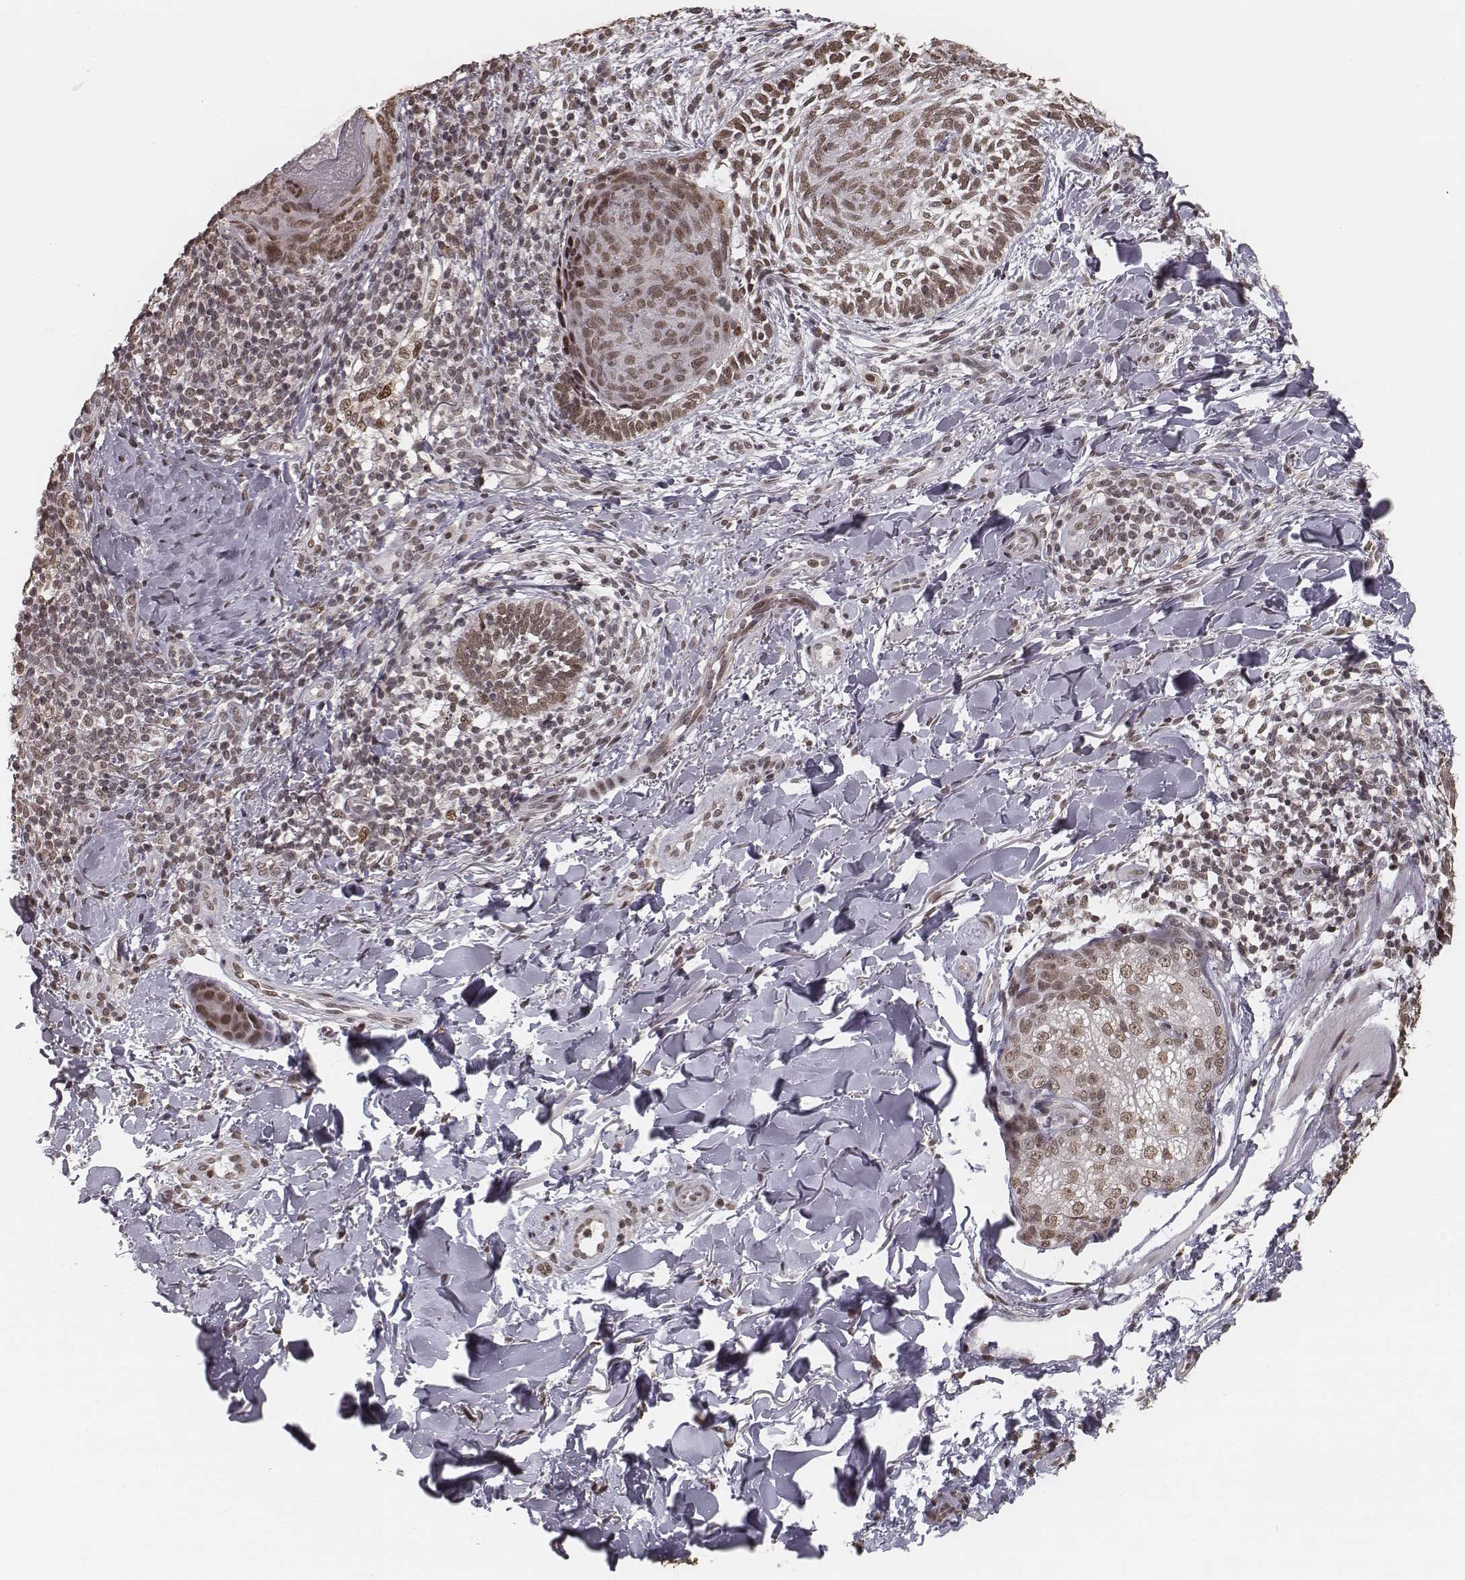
{"staining": {"intensity": "weak", "quantity": ">75%", "location": "nuclear"}, "tissue": "skin cancer", "cell_type": "Tumor cells", "image_type": "cancer", "snomed": [{"axis": "morphology", "description": "Normal tissue, NOS"}, {"axis": "morphology", "description": "Basal cell carcinoma"}, {"axis": "topography", "description": "Skin"}], "caption": "Brown immunohistochemical staining in skin basal cell carcinoma displays weak nuclear positivity in approximately >75% of tumor cells.", "gene": "HMGA2", "patient": {"sex": "male", "age": 46}}